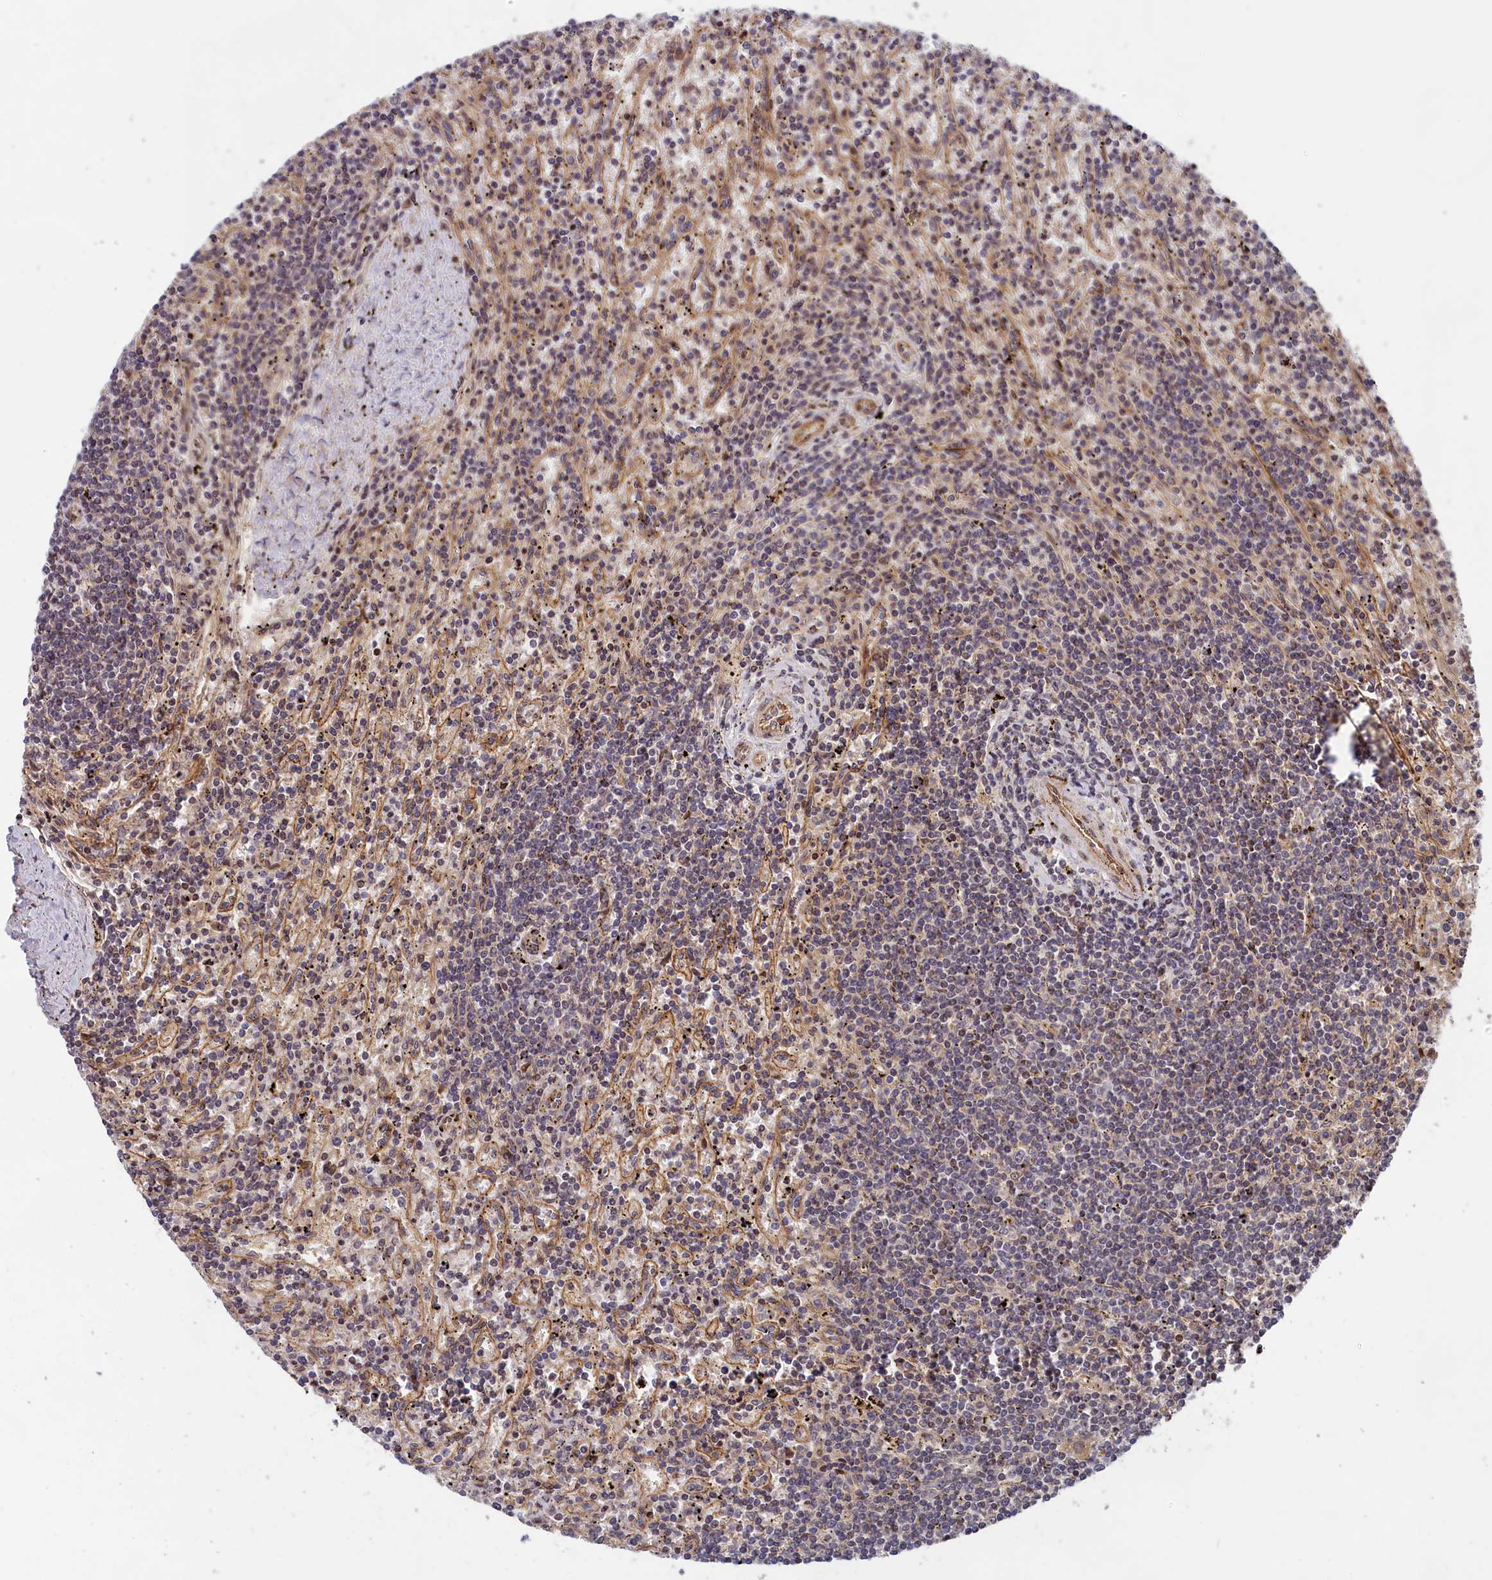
{"staining": {"intensity": "negative", "quantity": "none", "location": "none"}, "tissue": "lymphoma", "cell_type": "Tumor cells", "image_type": "cancer", "snomed": [{"axis": "morphology", "description": "Malignant lymphoma, non-Hodgkin's type, Low grade"}, {"axis": "topography", "description": "Spleen"}], "caption": "The immunohistochemistry (IHC) micrograph has no significant positivity in tumor cells of lymphoma tissue.", "gene": "CEP44", "patient": {"sex": "male", "age": 76}}